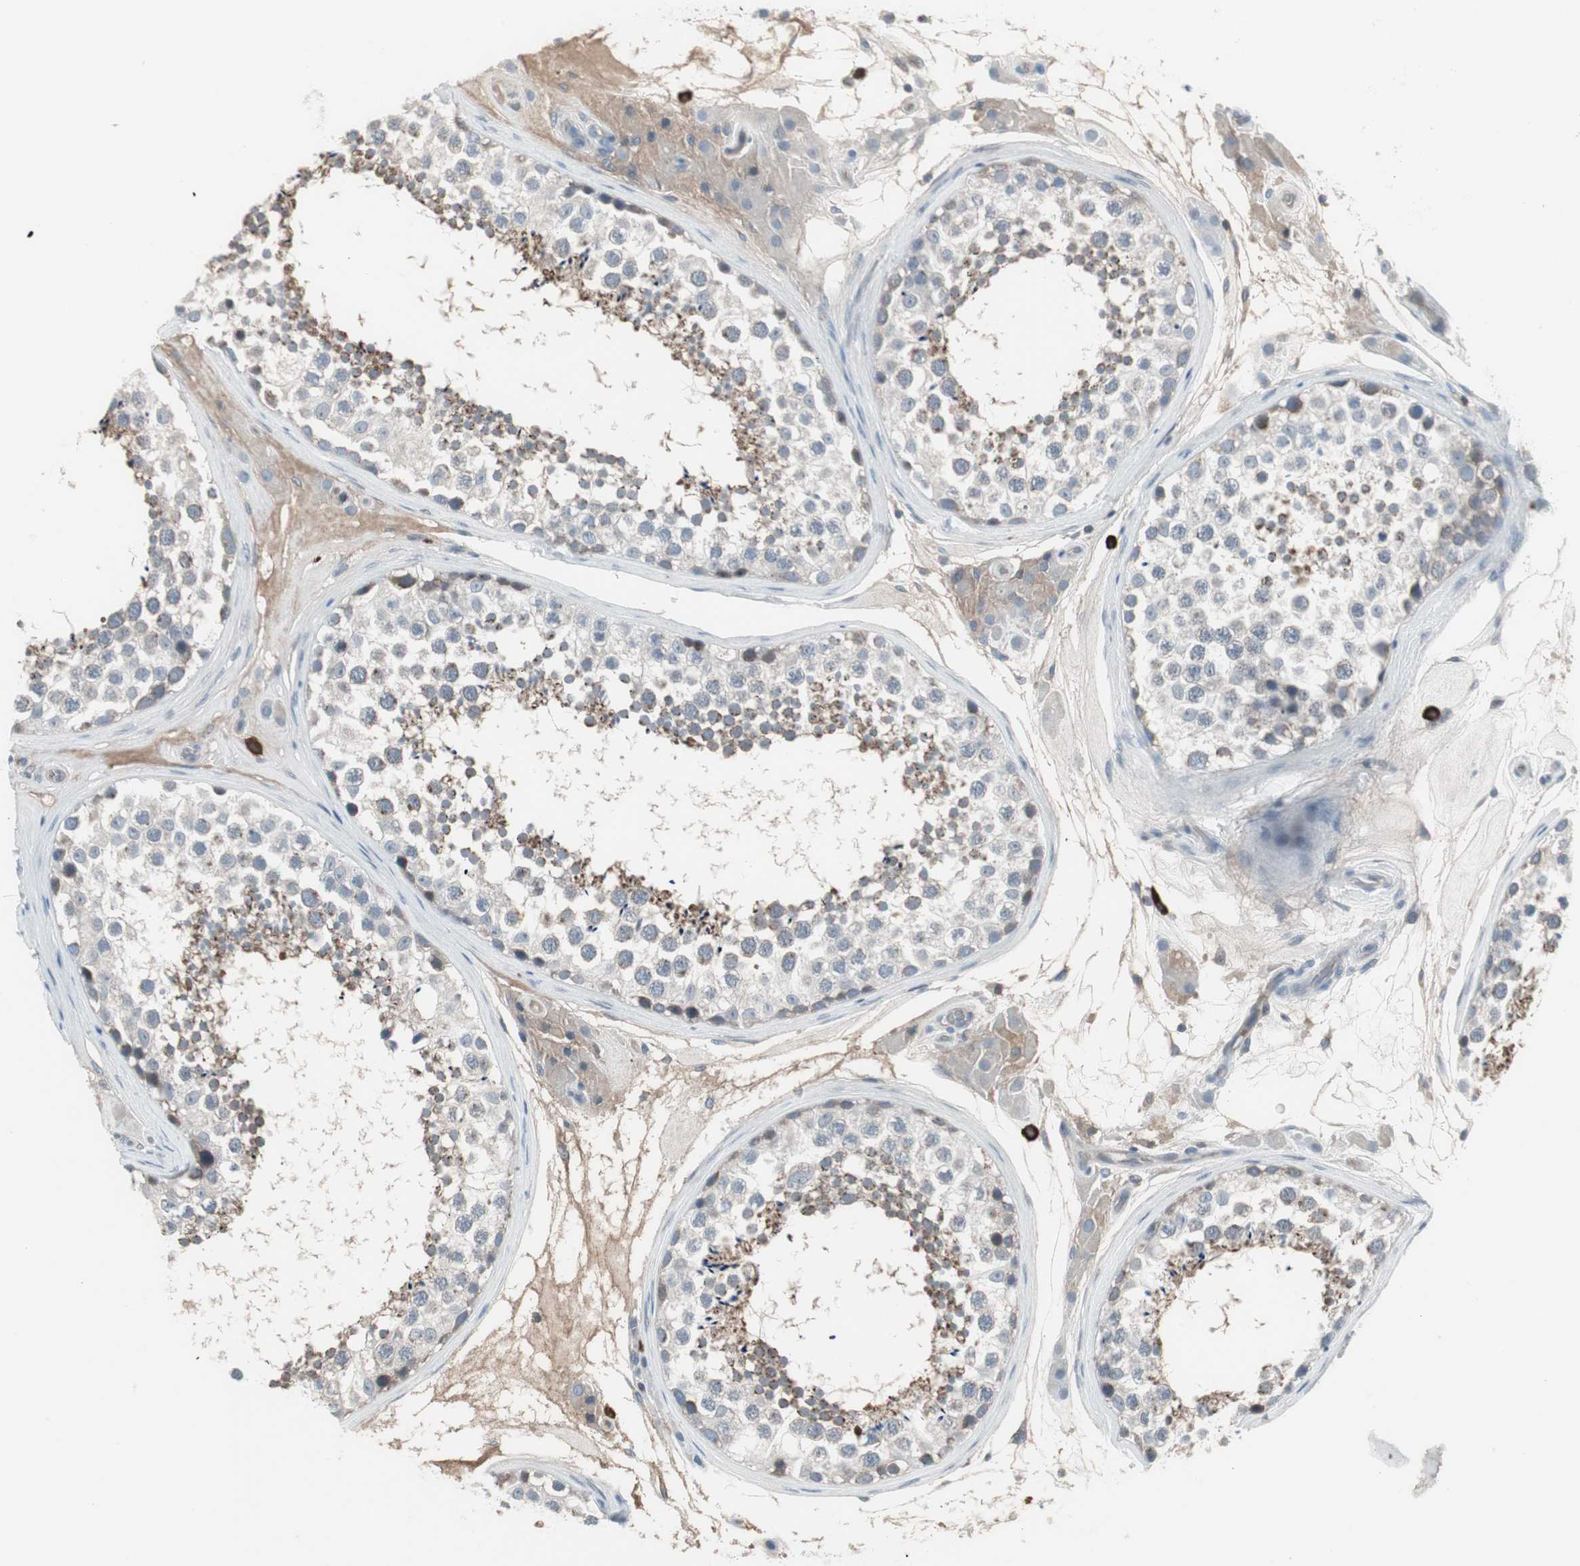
{"staining": {"intensity": "weak", "quantity": "25%-75%", "location": "cytoplasmic/membranous"}, "tissue": "testis", "cell_type": "Cells in seminiferous ducts", "image_type": "normal", "snomed": [{"axis": "morphology", "description": "Normal tissue, NOS"}, {"axis": "topography", "description": "Testis"}], "caption": "Testis stained with DAB immunohistochemistry (IHC) demonstrates low levels of weak cytoplasmic/membranous staining in approximately 25%-75% of cells in seminiferous ducts.", "gene": "ZSCAN32", "patient": {"sex": "male", "age": 46}}